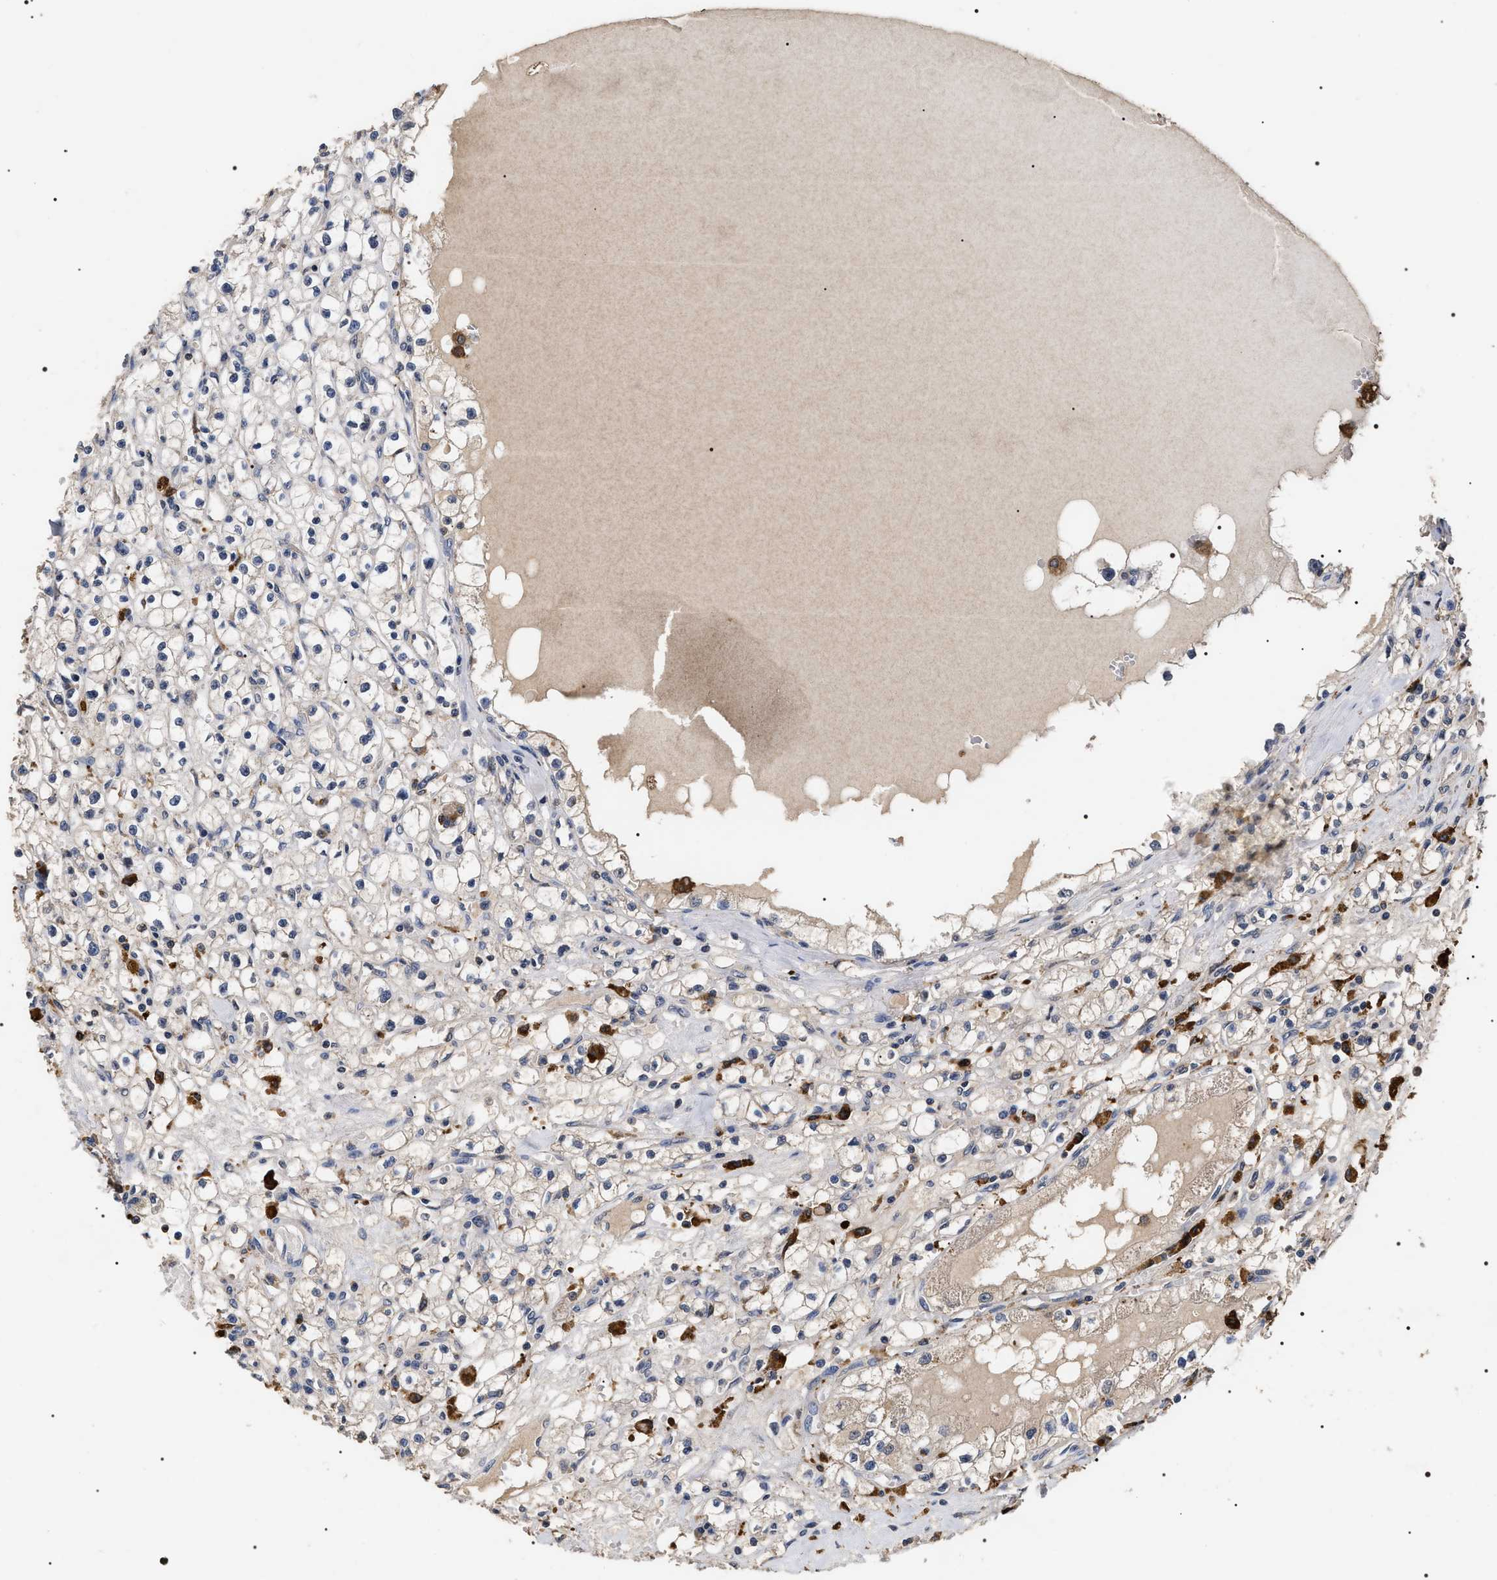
{"staining": {"intensity": "negative", "quantity": "none", "location": "none"}, "tissue": "renal cancer", "cell_type": "Tumor cells", "image_type": "cancer", "snomed": [{"axis": "morphology", "description": "Adenocarcinoma, NOS"}, {"axis": "topography", "description": "Kidney"}], "caption": "Immunohistochemistry (IHC) histopathology image of neoplastic tissue: human renal cancer stained with DAB exhibits no significant protein expression in tumor cells.", "gene": "UPF3A", "patient": {"sex": "male", "age": 56}}